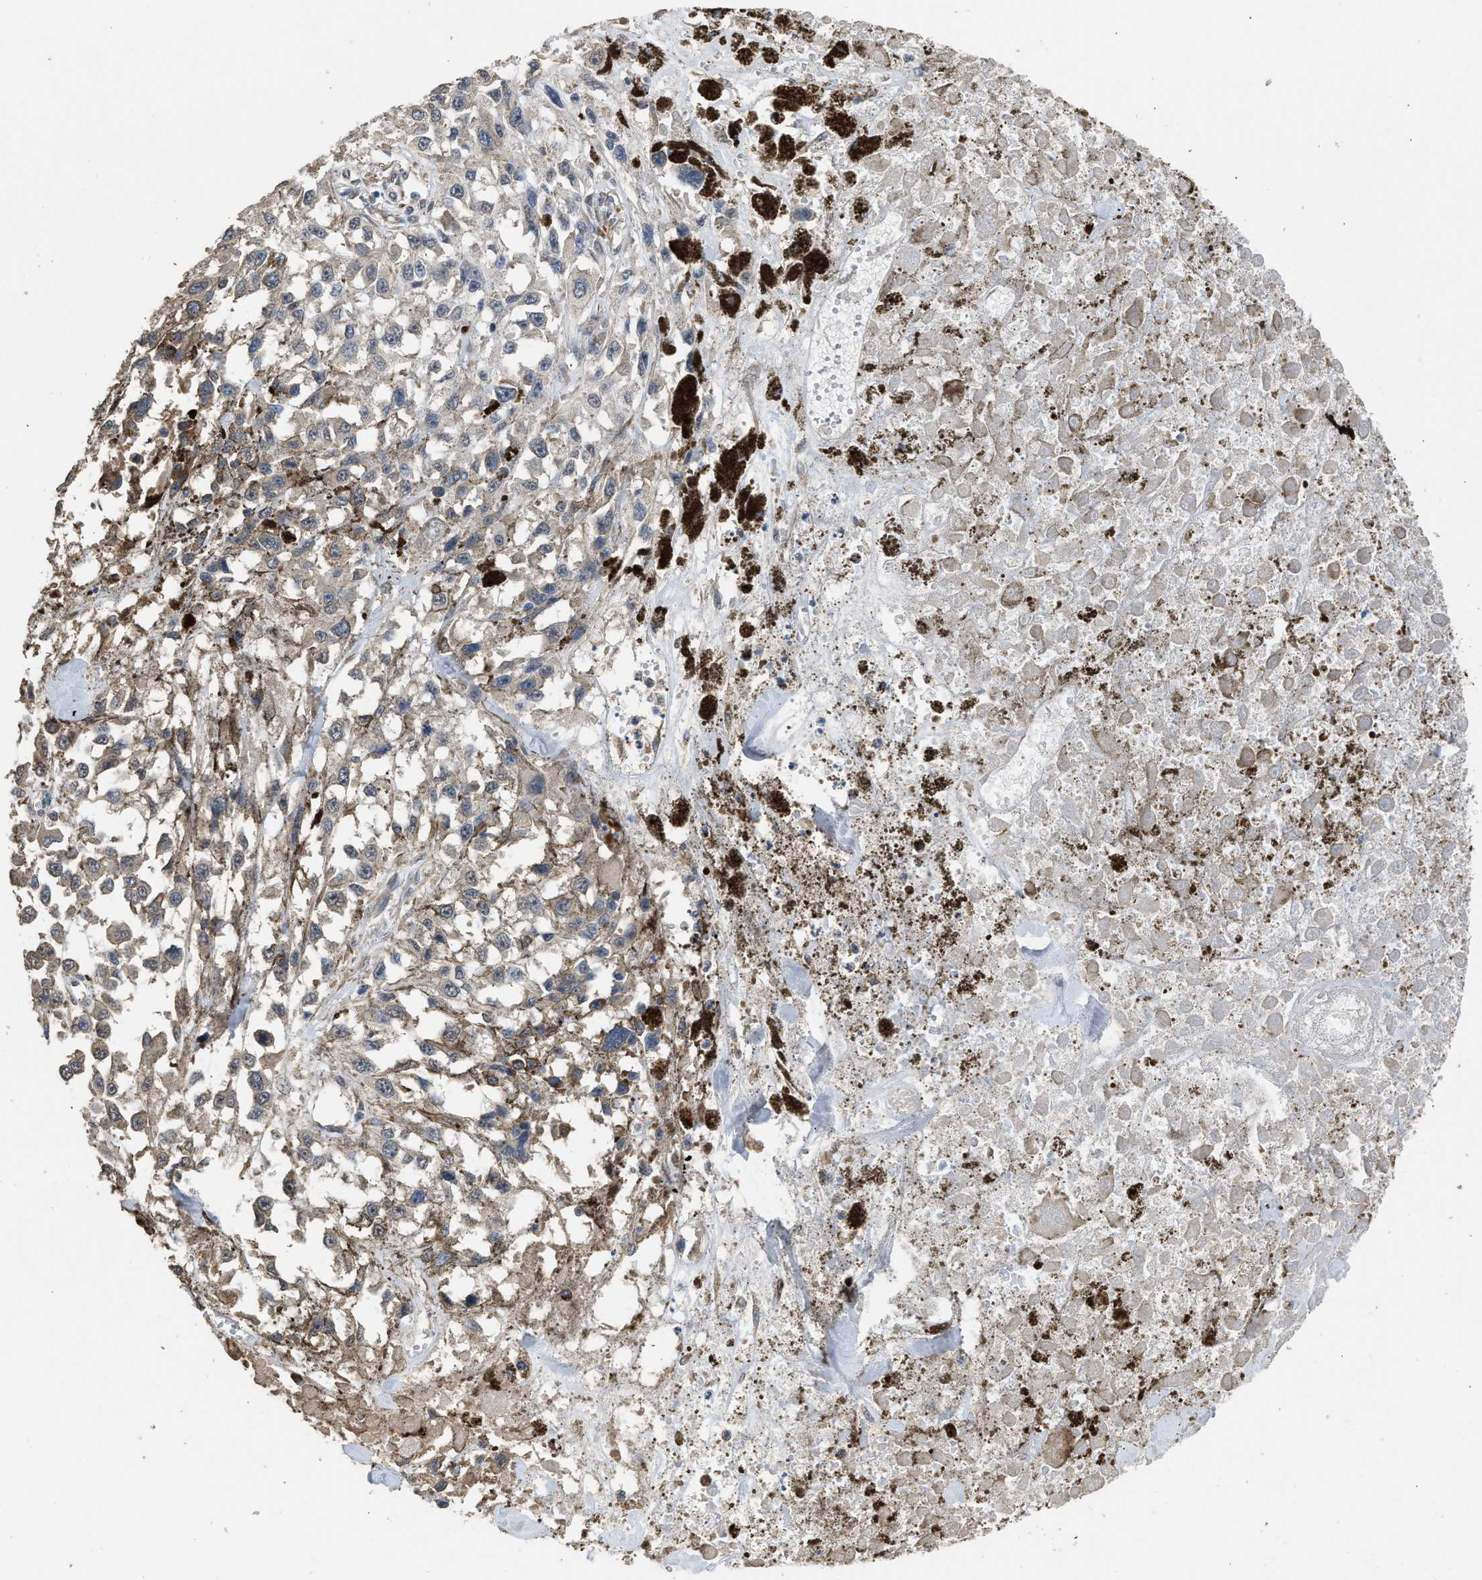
{"staining": {"intensity": "weak", "quantity": ">75%", "location": "cytoplasmic/membranous"}, "tissue": "melanoma", "cell_type": "Tumor cells", "image_type": "cancer", "snomed": [{"axis": "morphology", "description": "Malignant melanoma, Metastatic site"}, {"axis": "topography", "description": "Lymph node"}], "caption": "Protein analysis of melanoma tissue reveals weak cytoplasmic/membranous expression in about >75% of tumor cells.", "gene": "SPINT2", "patient": {"sex": "male", "age": 59}}